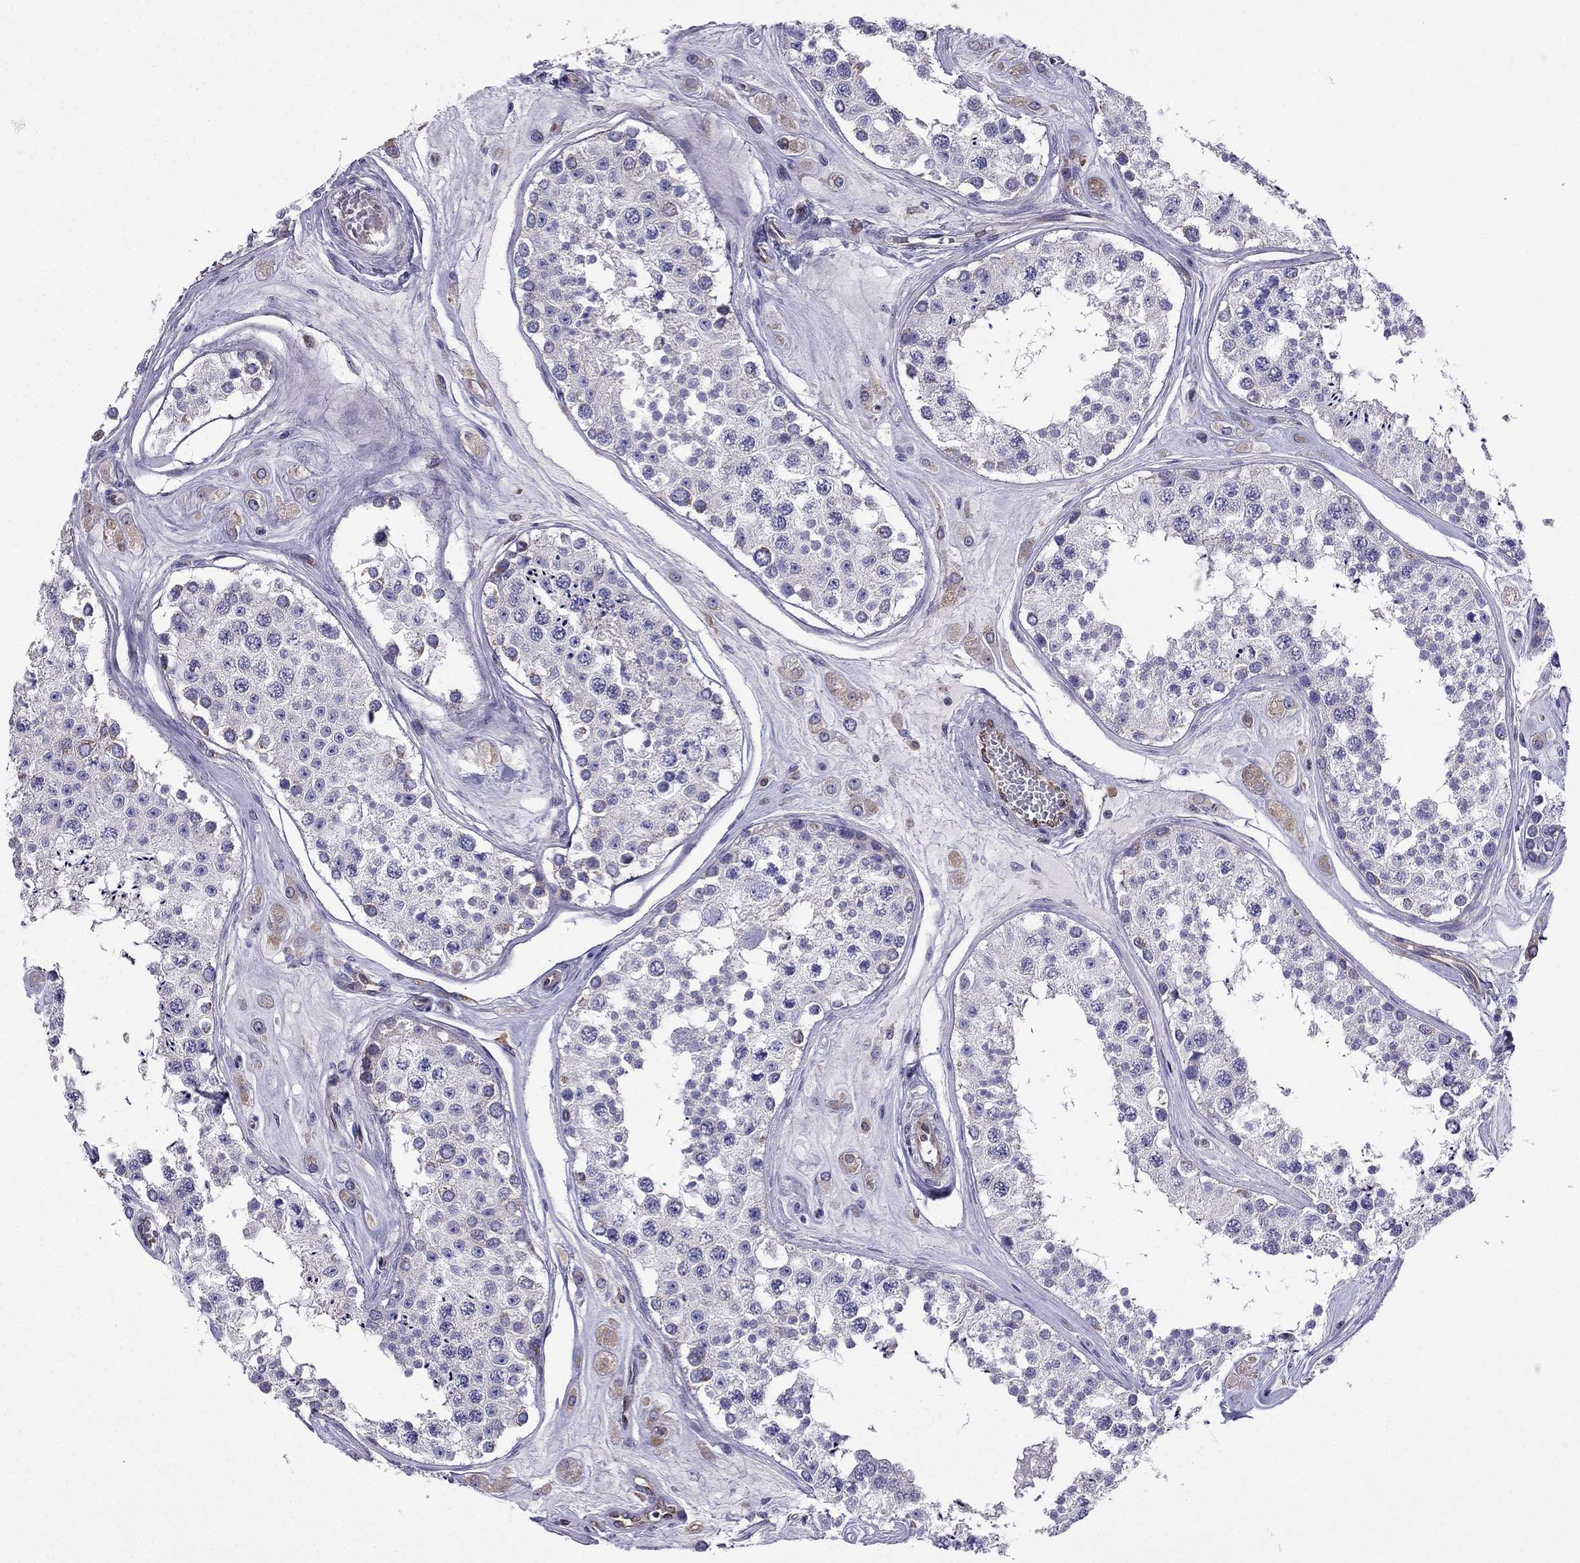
{"staining": {"intensity": "negative", "quantity": "none", "location": "none"}, "tissue": "testis", "cell_type": "Cells in seminiferous ducts", "image_type": "normal", "snomed": [{"axis": "morphology", "description": "Normal tissue, NOS"}, {"axis": "topography", "description": "Testis"}], "caption": "This is a micrograph of immunohistochemistry (IHC) staining of normal testis, which shows no staining in cells in seminiferous ducts.", "gene": "GNAL", "patient": {"sex": "male", "age": 25}}